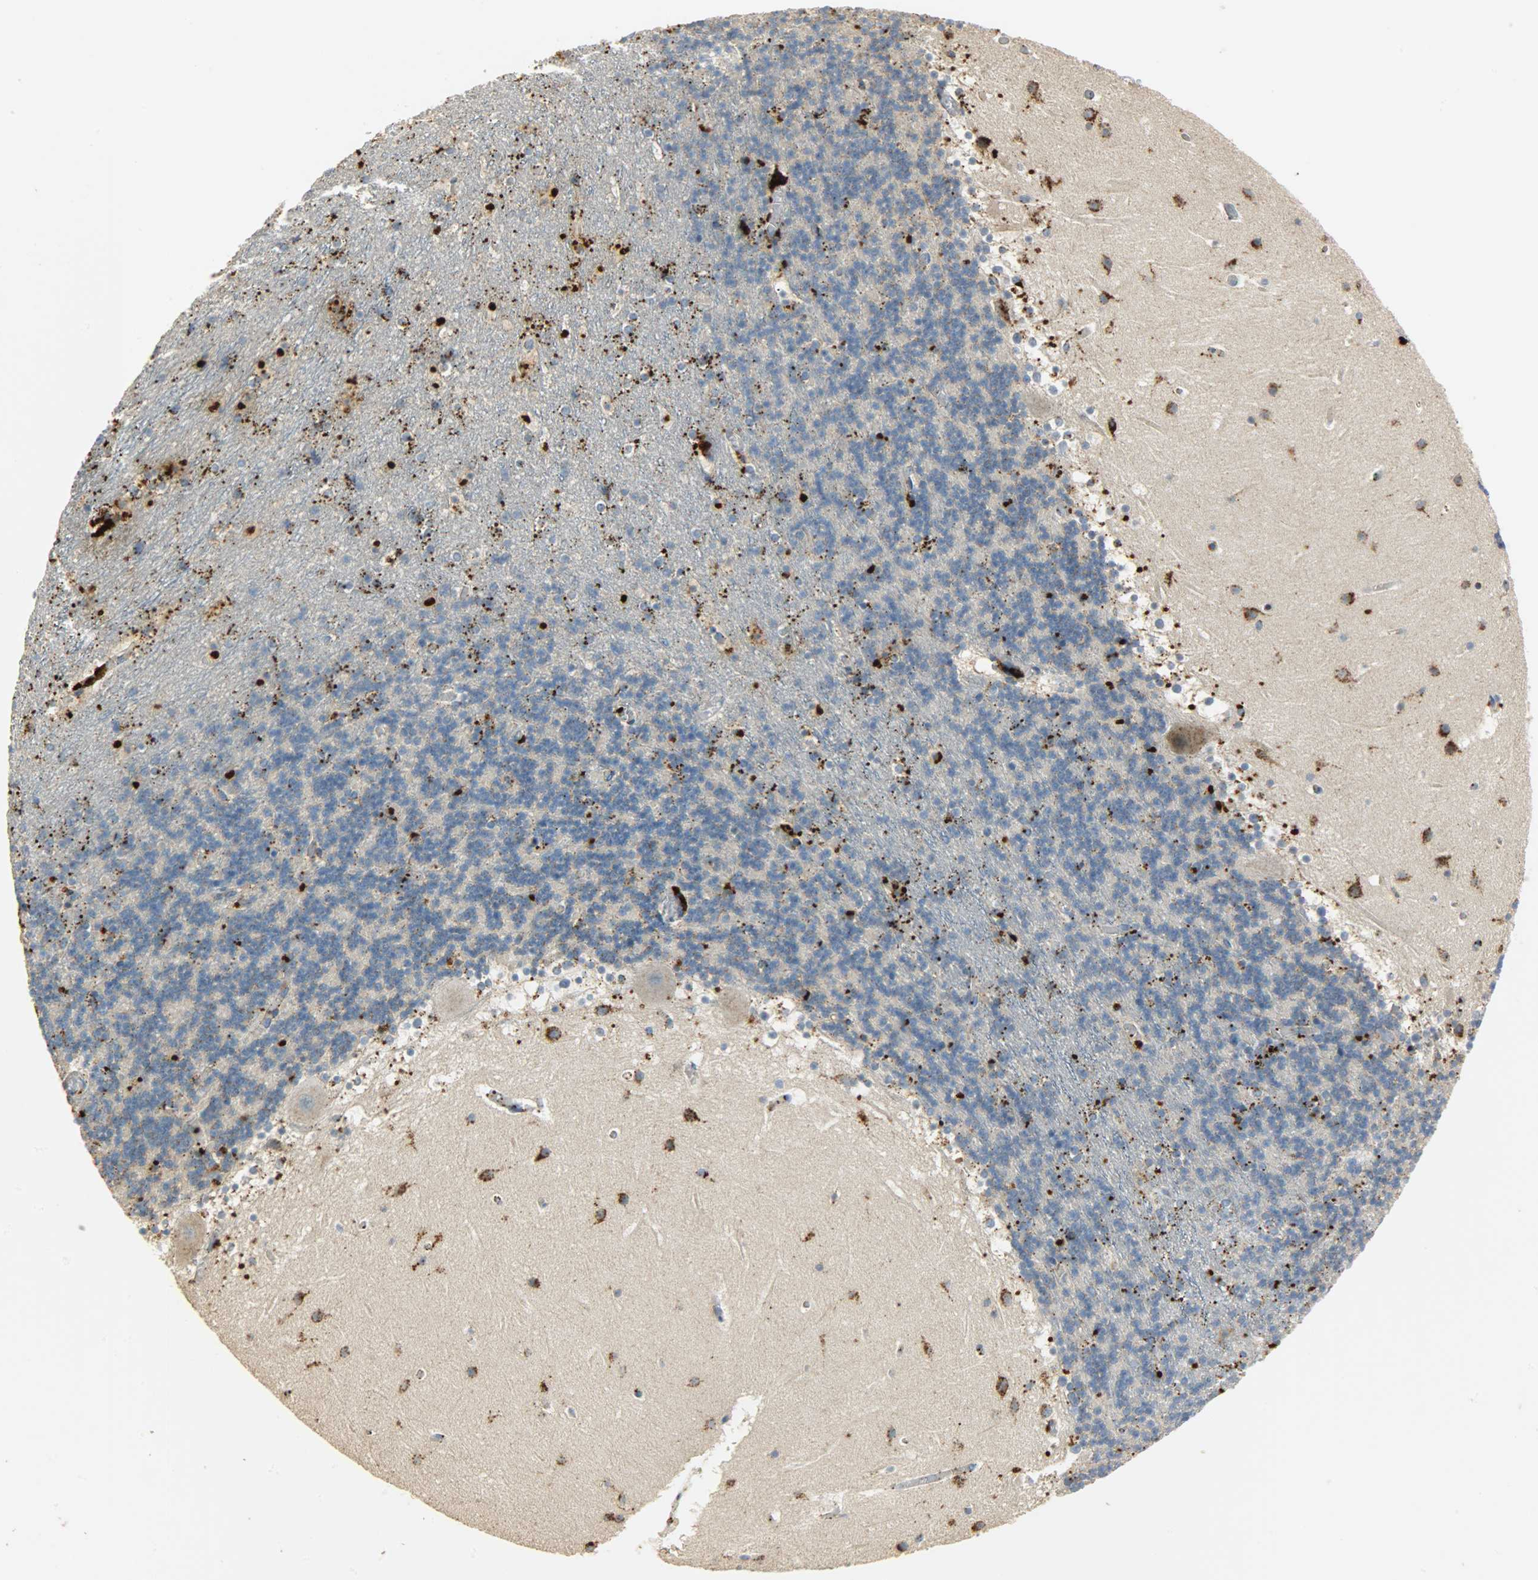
{"staining": {"intensity": "strong", "quantity": "<25%", "location": "cytoplasmic/membranous"}, "tissue": "cerebellum", "cell_type": "Cells in granular layer", "image_type": "normal", "snomed": [{"axis": "morphology", "description": "Normal tissue, NOS"}, {"axis": "topography", "description": "Cerebellum"}], "caption": "Immunohistochemistry (IHC) of unremarkable human cerebellum exhibits medium levels of strong cytoplasmic/membranous positivity in about <25% of cells in granular layer. Ihc stains the protein of interest in brown and the nuclei are stained blue.", "gene": "ASAH1", "patient": {"sex": "male", "age": 45}}